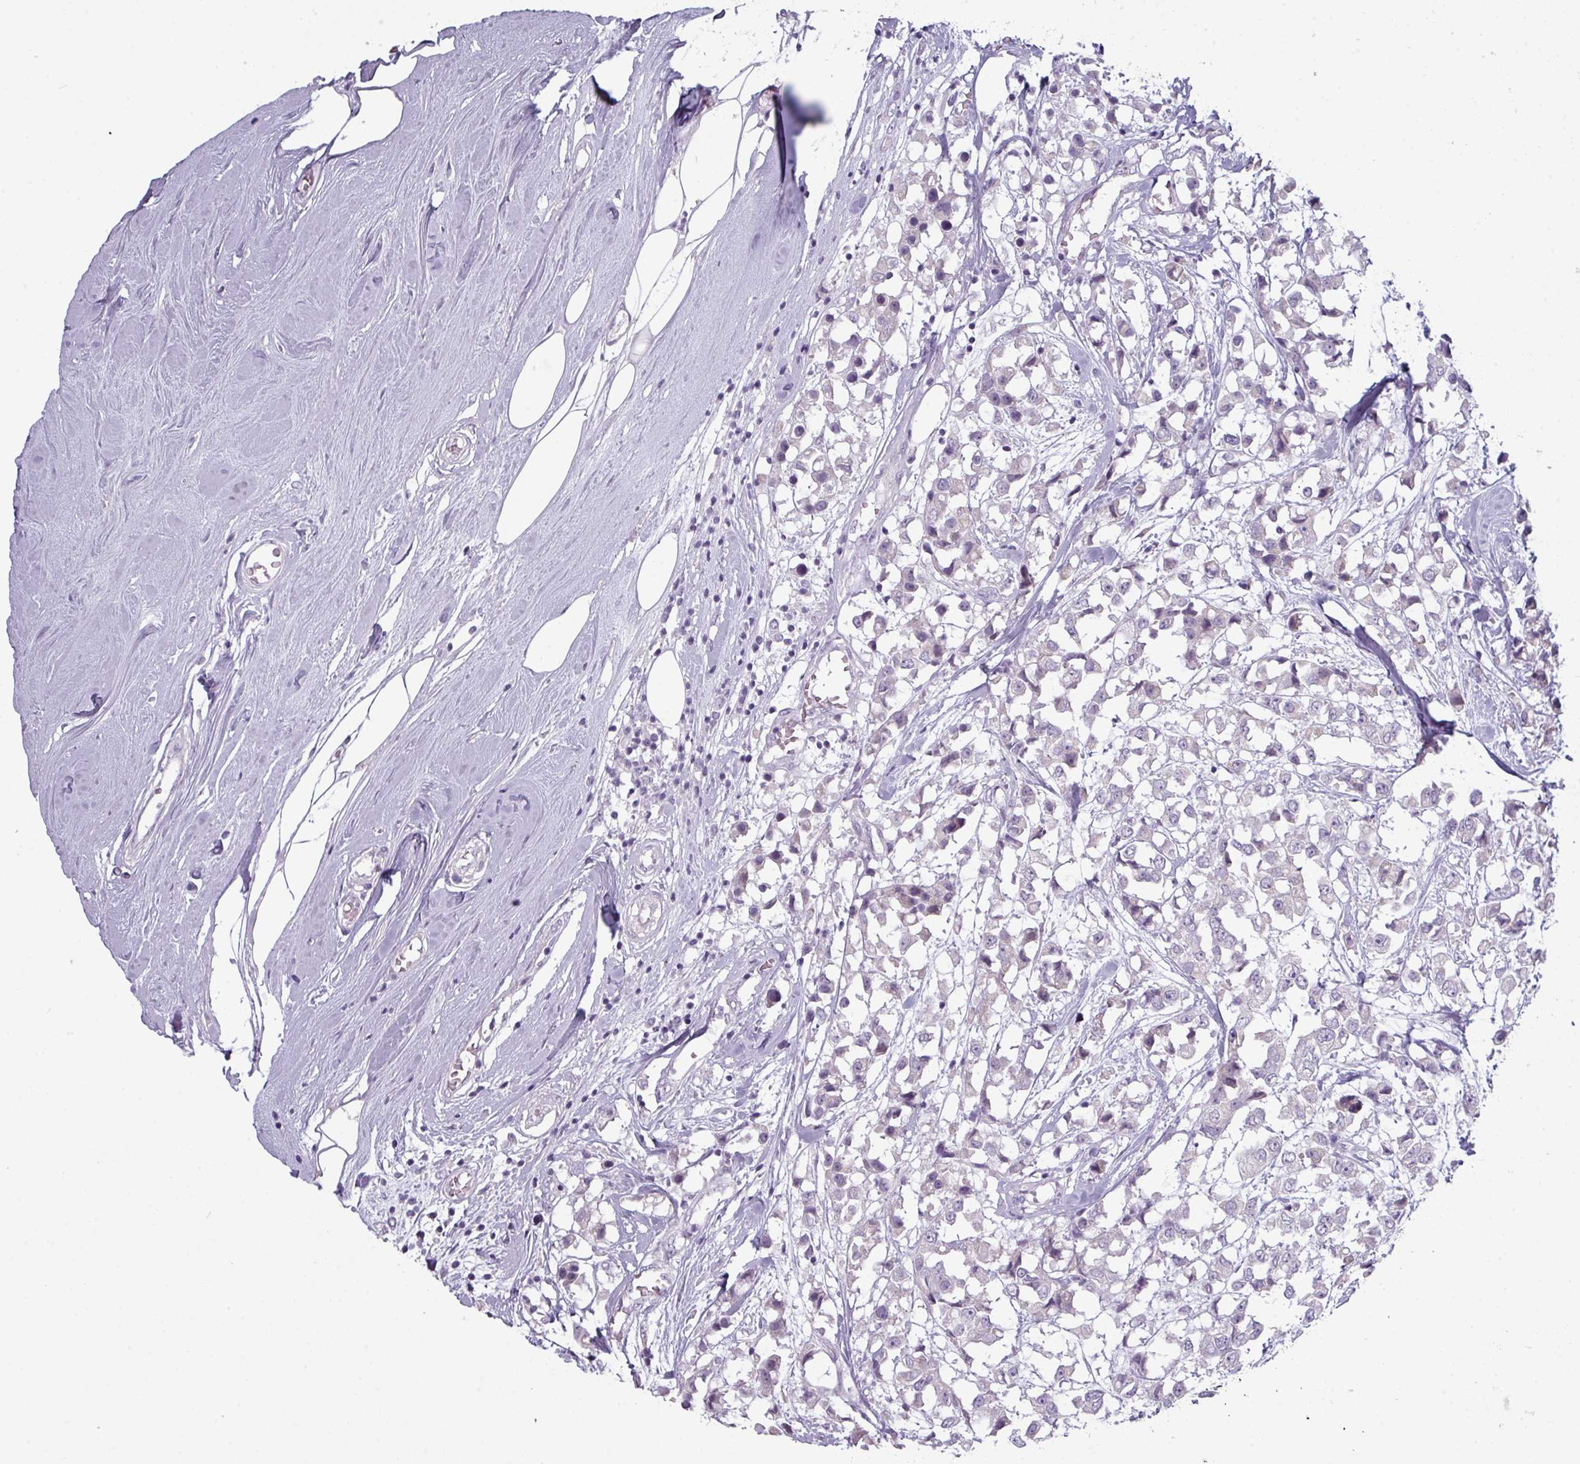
{"staining": {"intensity": "negative", "quantity": "none", "location": "none"}, "tissue": "breast cancer", "cell_type": "Tumor cells", "image_type": "cancer", "snomed": [{"axis": "morphology", "description": "Duct carcinoma"}, {"axis": "topography", "description": "Breast"}], "caption": "The image shows no significant positivity in tumor cells of infiltrating ductal carcinoma (breast).", "gene": "ZNF615", "patient": {"sex": "female", "age": 61}}